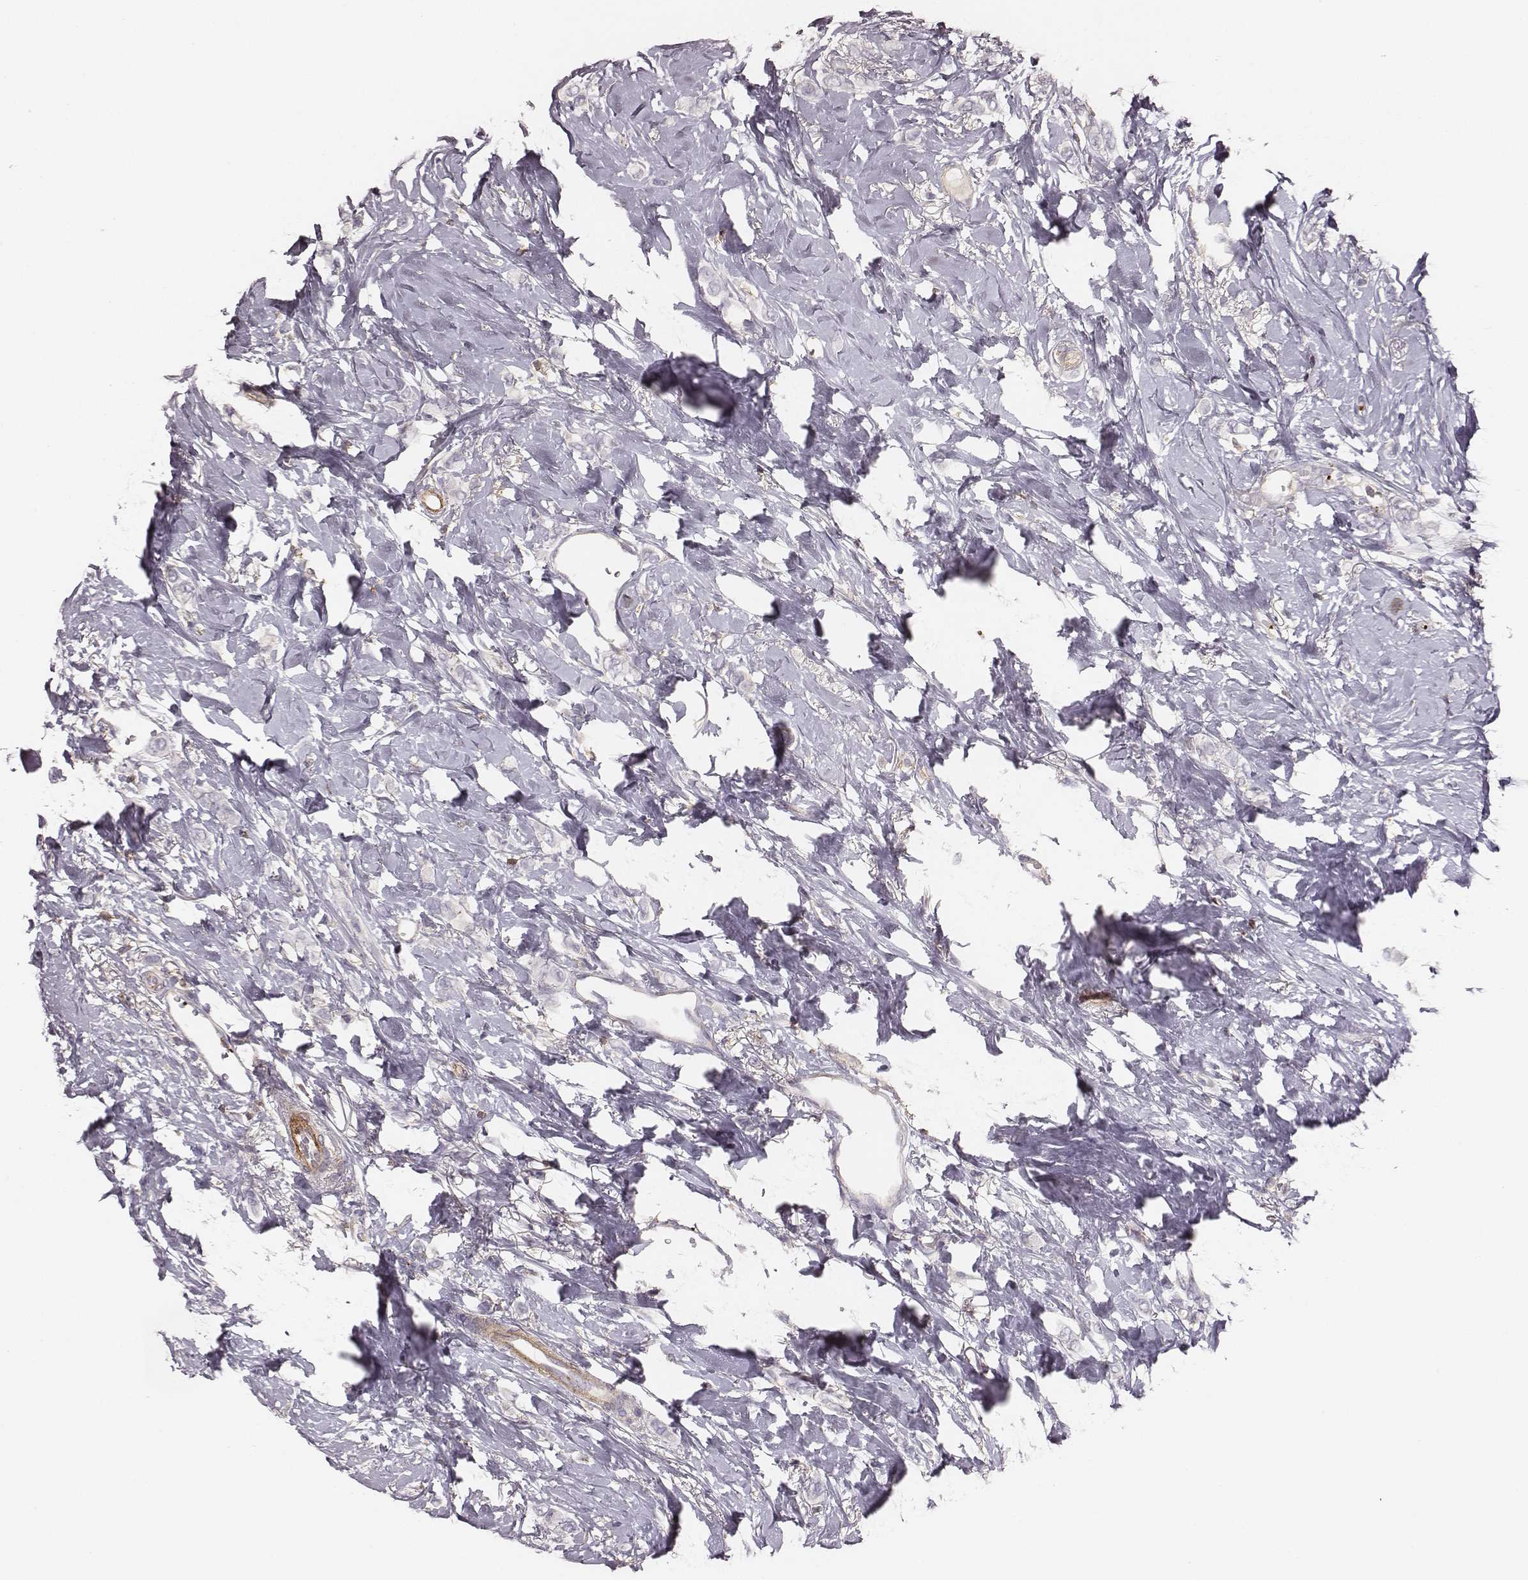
{"staining": {"intensity": "negative", "quantity": "none", "location": "none"}, "tissue": "breast cancer", "cell_type": "Tumor cells", "image_type": "cancer", "snomed": [{"axis": "morphology", "description": "Lobular carcinoma"}, {"axis": "topography", "description": "Breast"}], "caption": "A photomicrograph of human breast lobular carcinoma is negative for staining in tumor cells.", "gene": "ZYX", "patient": {"sex": "female", "age": 66}}